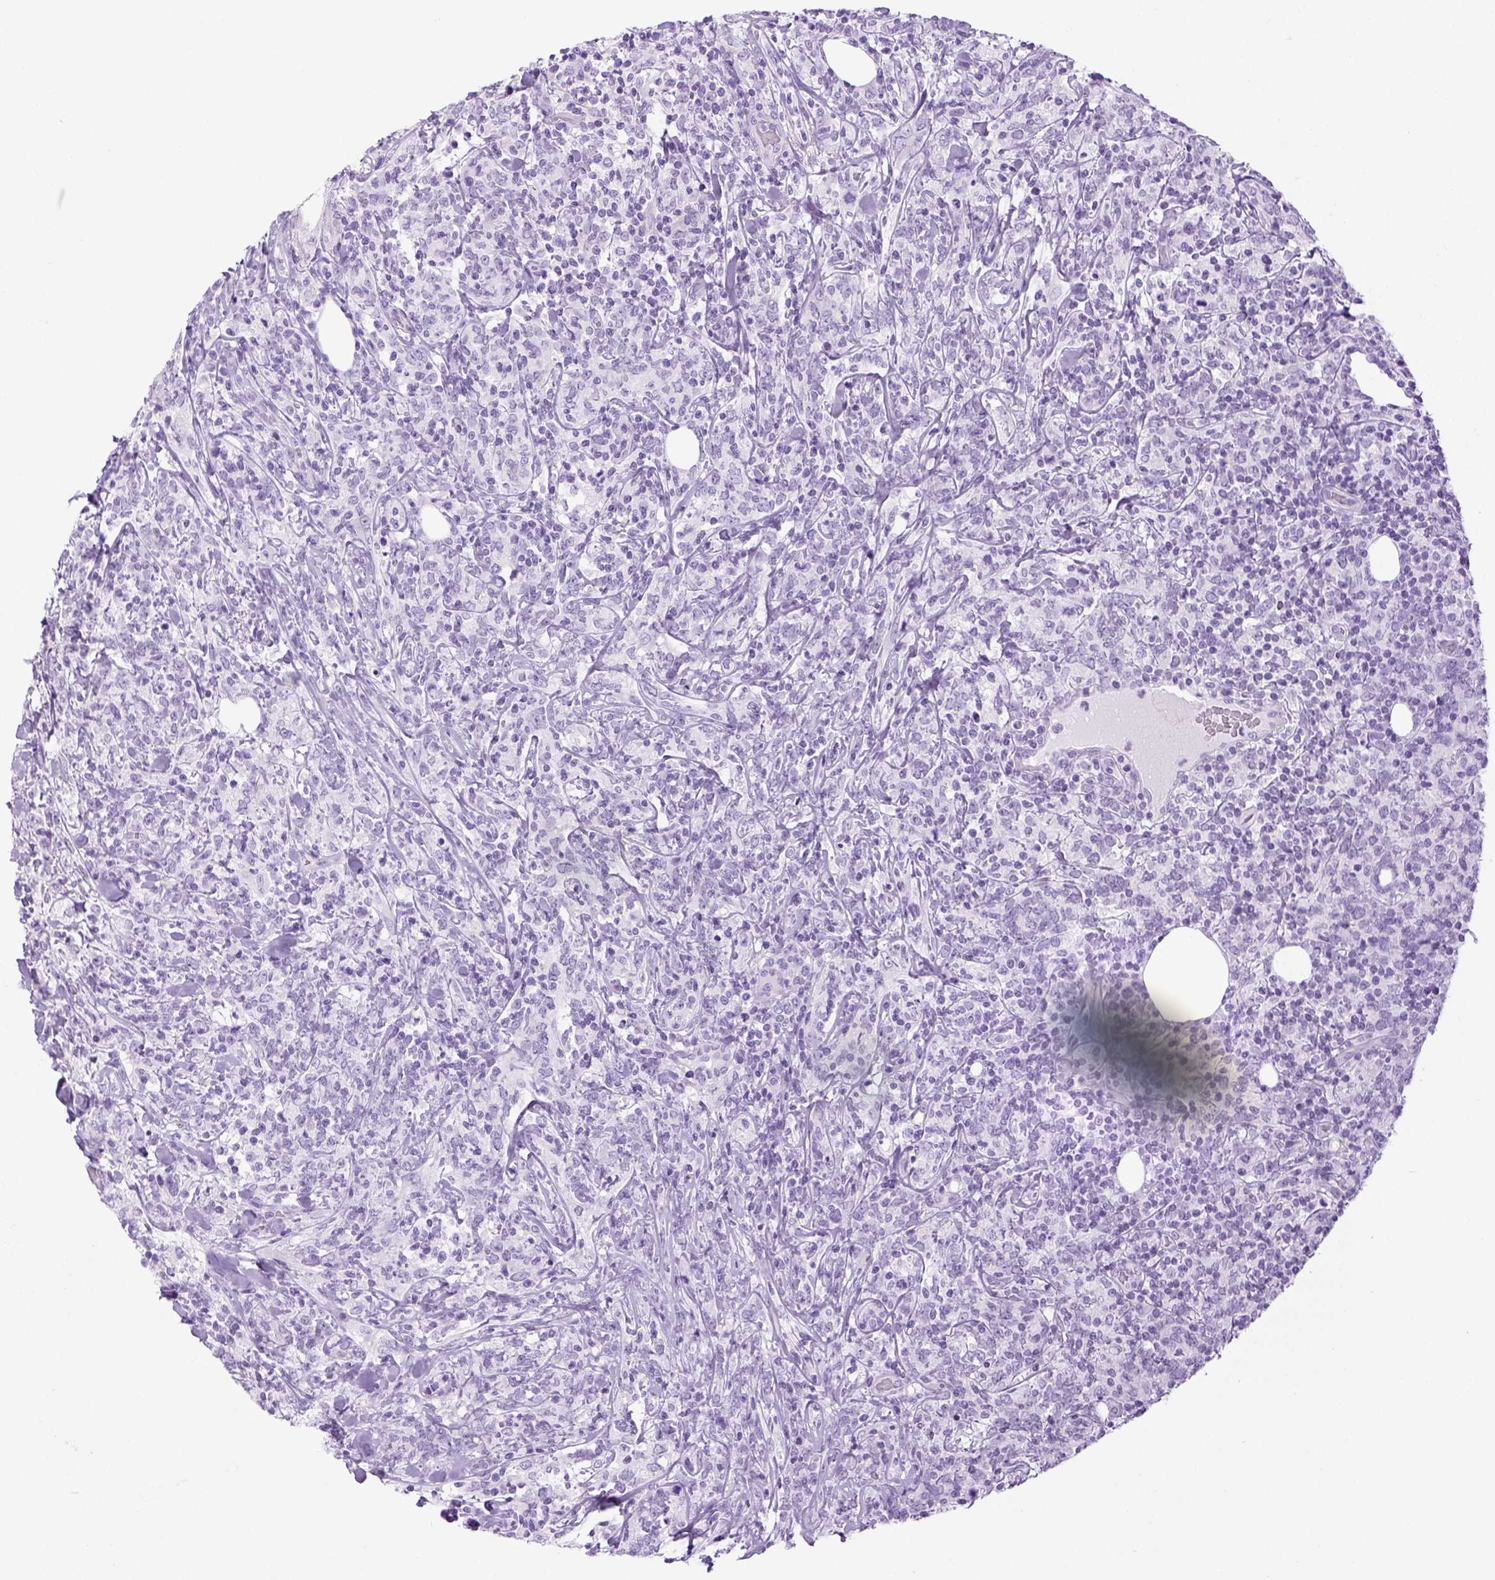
{"staining": {"intensity": "negative", "quantity": "none", "location": "none"}, "tissue": "lymphoma", "cell_type": "Tumor cells", "image_type": "cancer", "snomed": [{"axis": "morphology", "description": "Malignant lymphoma, non-Hodgkin's type, High grade"}, {"axis": "topography", "description": "Lymph node"}], "caption": "Micrograph shows no significant protein staining in tumor cells of high-grade malignant lymphoma, non-Hodgkin's type.", "gene": "LGSN", "patient": {"sex": "female", "age": 84}}